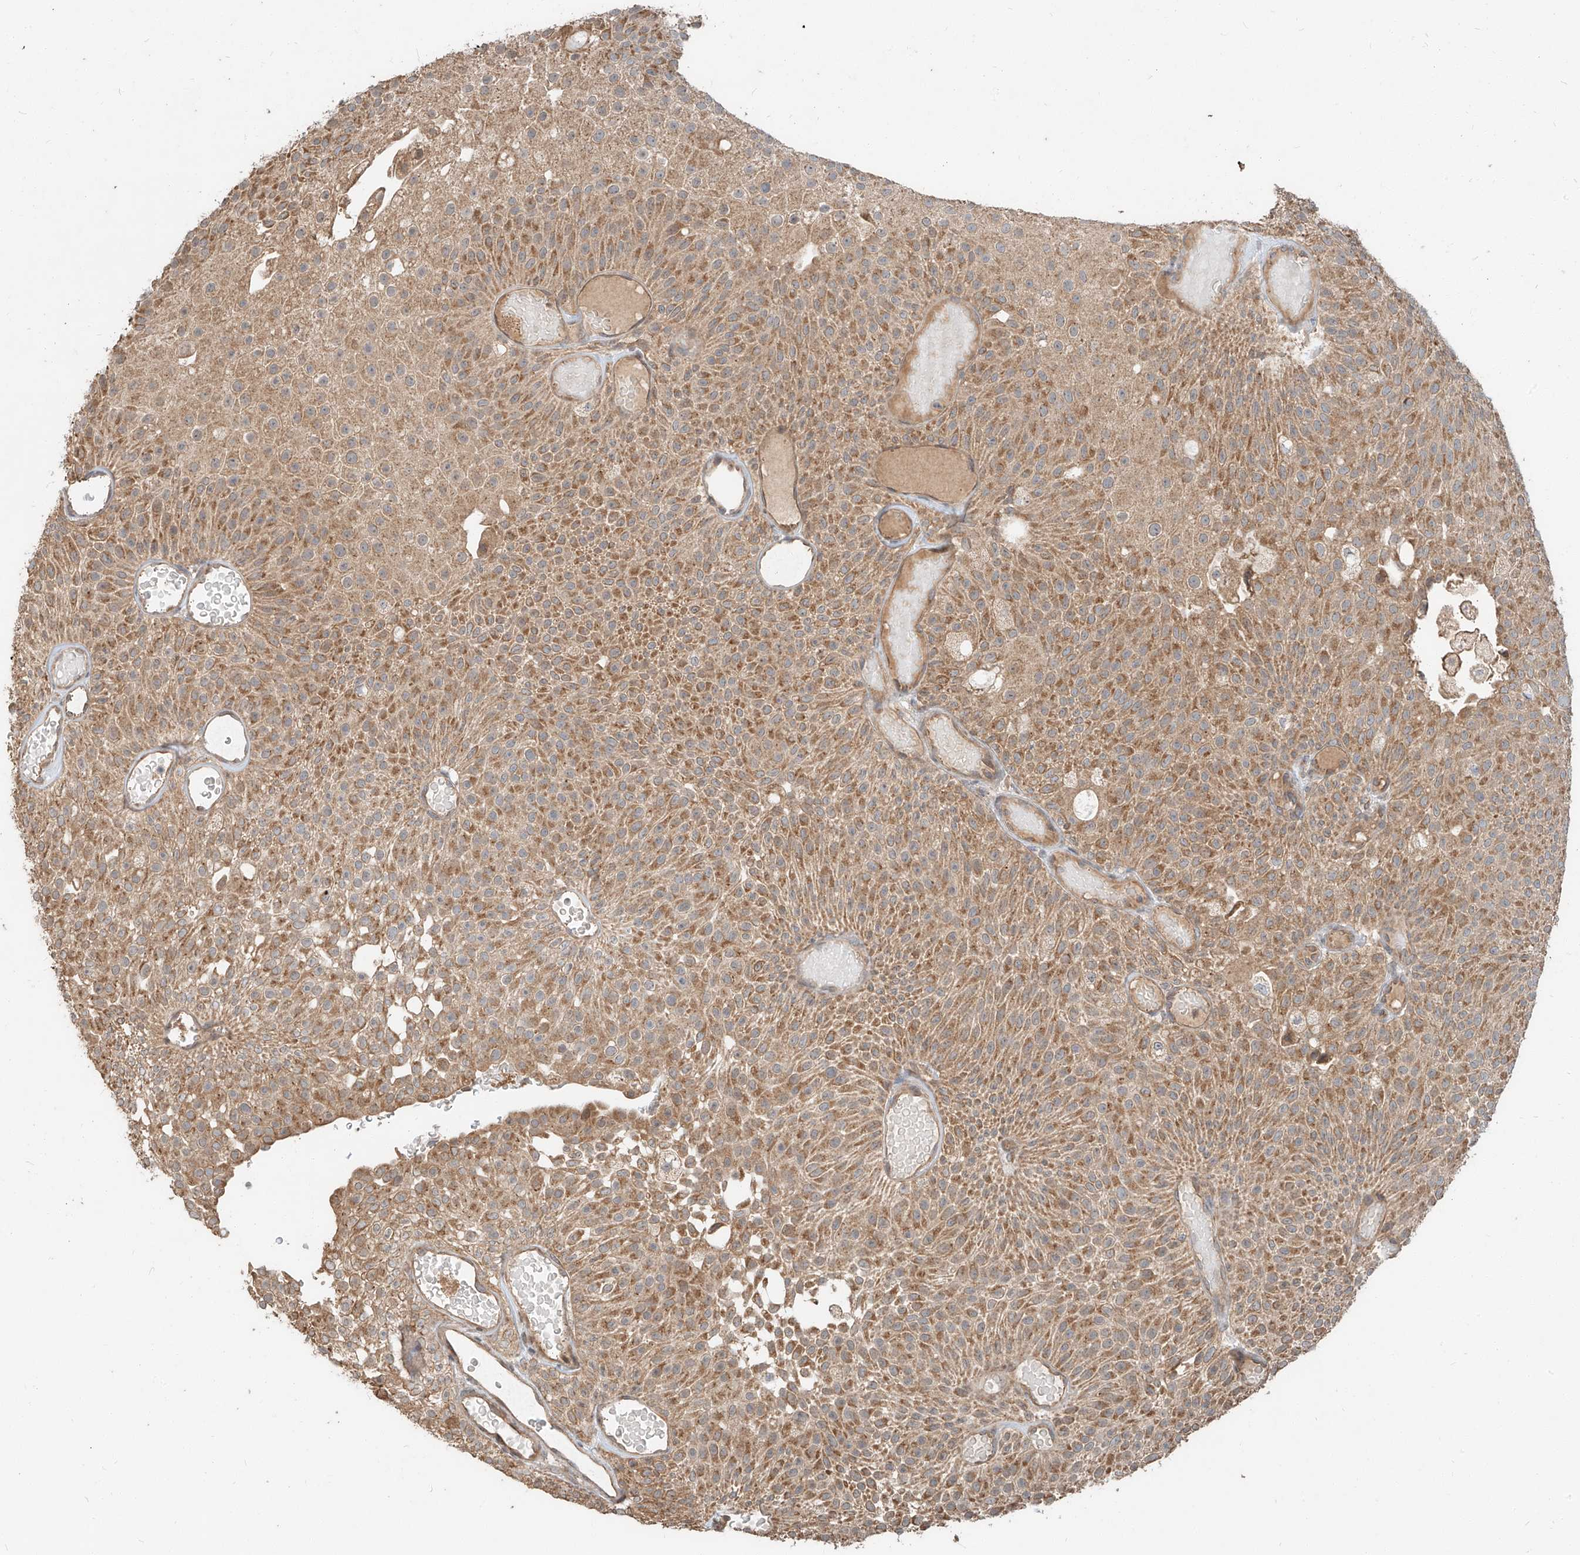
{"staining": {"intensity": "moderate", "quantity": ">75%", "location": "cytoplasmic/membranous"}, "tissue": "urothelial cancer", "cell_type": "Tumor cells", "image_type": "cancer", "snomed": [{"axis": "morphology", "description": "Urothelial carcinoma, Low grade"}, {"axis": "topography", "description": "Urinary bladder"}], "caption": "Human urothelial cancer stained with a brown dye reveals moderate cytoplasmic/membranous positive staining in approximately >75% of tumor cells.", "gene": "STX19", "patient": {"sex": "male", "age": 78}}